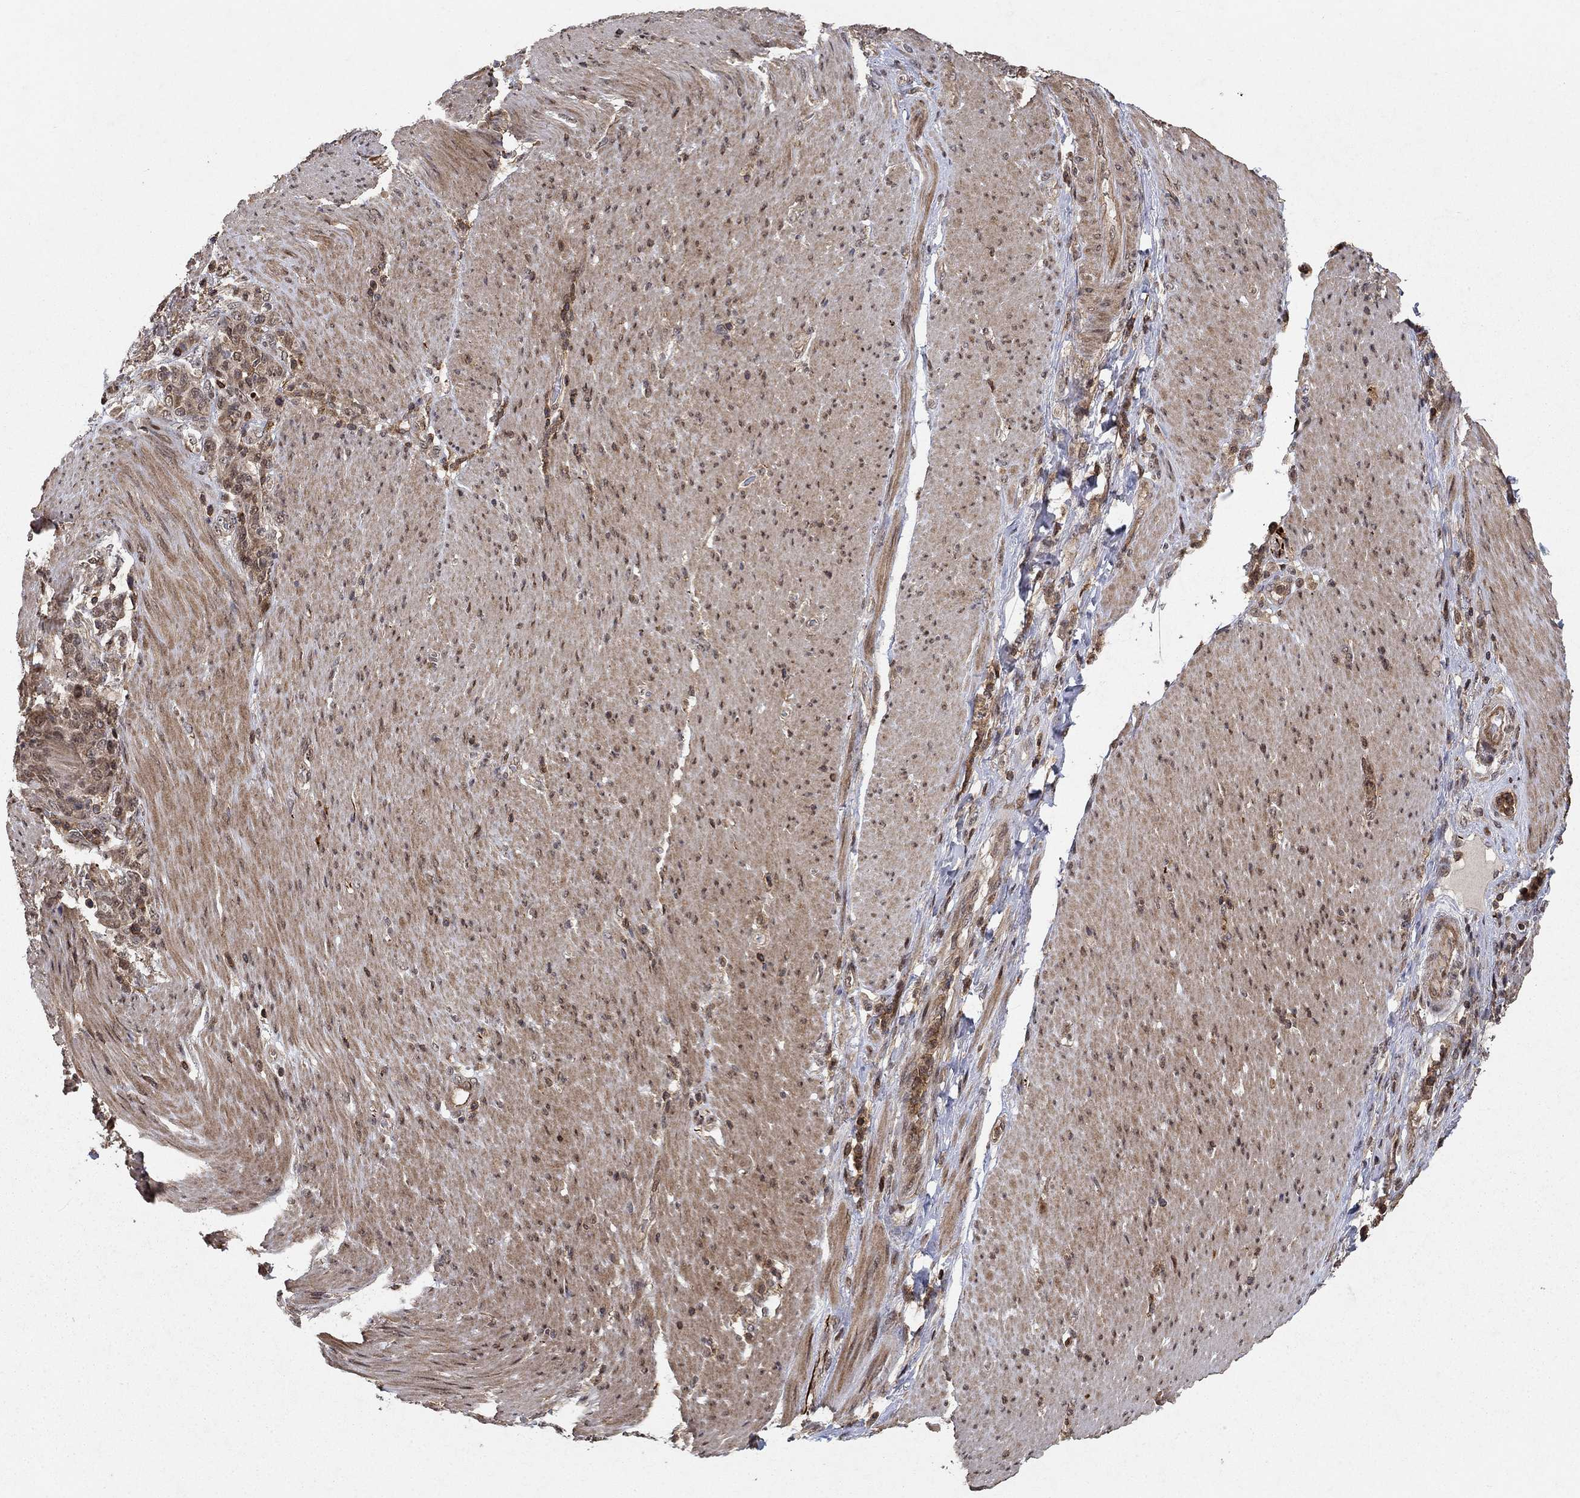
{"staining": {"intensity": "moderate", "quantity": "25%-75%", "location": "cytoplasmic/membranous,nuclear"}, "tissue": "stomach cancer", "cell_type": "Tumor cells", "image_type": "cancer", "snomed": [{"axis": "morphology", "description": "Adenocarcinoma, NOS"}, {"axis": "topography", "description": "Stomach"}], "caption": "Immunohistochemistry image of human adenocarcinoma (stomach) stained for a protein (brown), which reveals medium levels of moderate cytoplasmic/membranous and nuclear staining in approximately 25%-75% of tumor cells.", "gene": "CCDC66", "patient": {"sex": "female", "age": 79}}